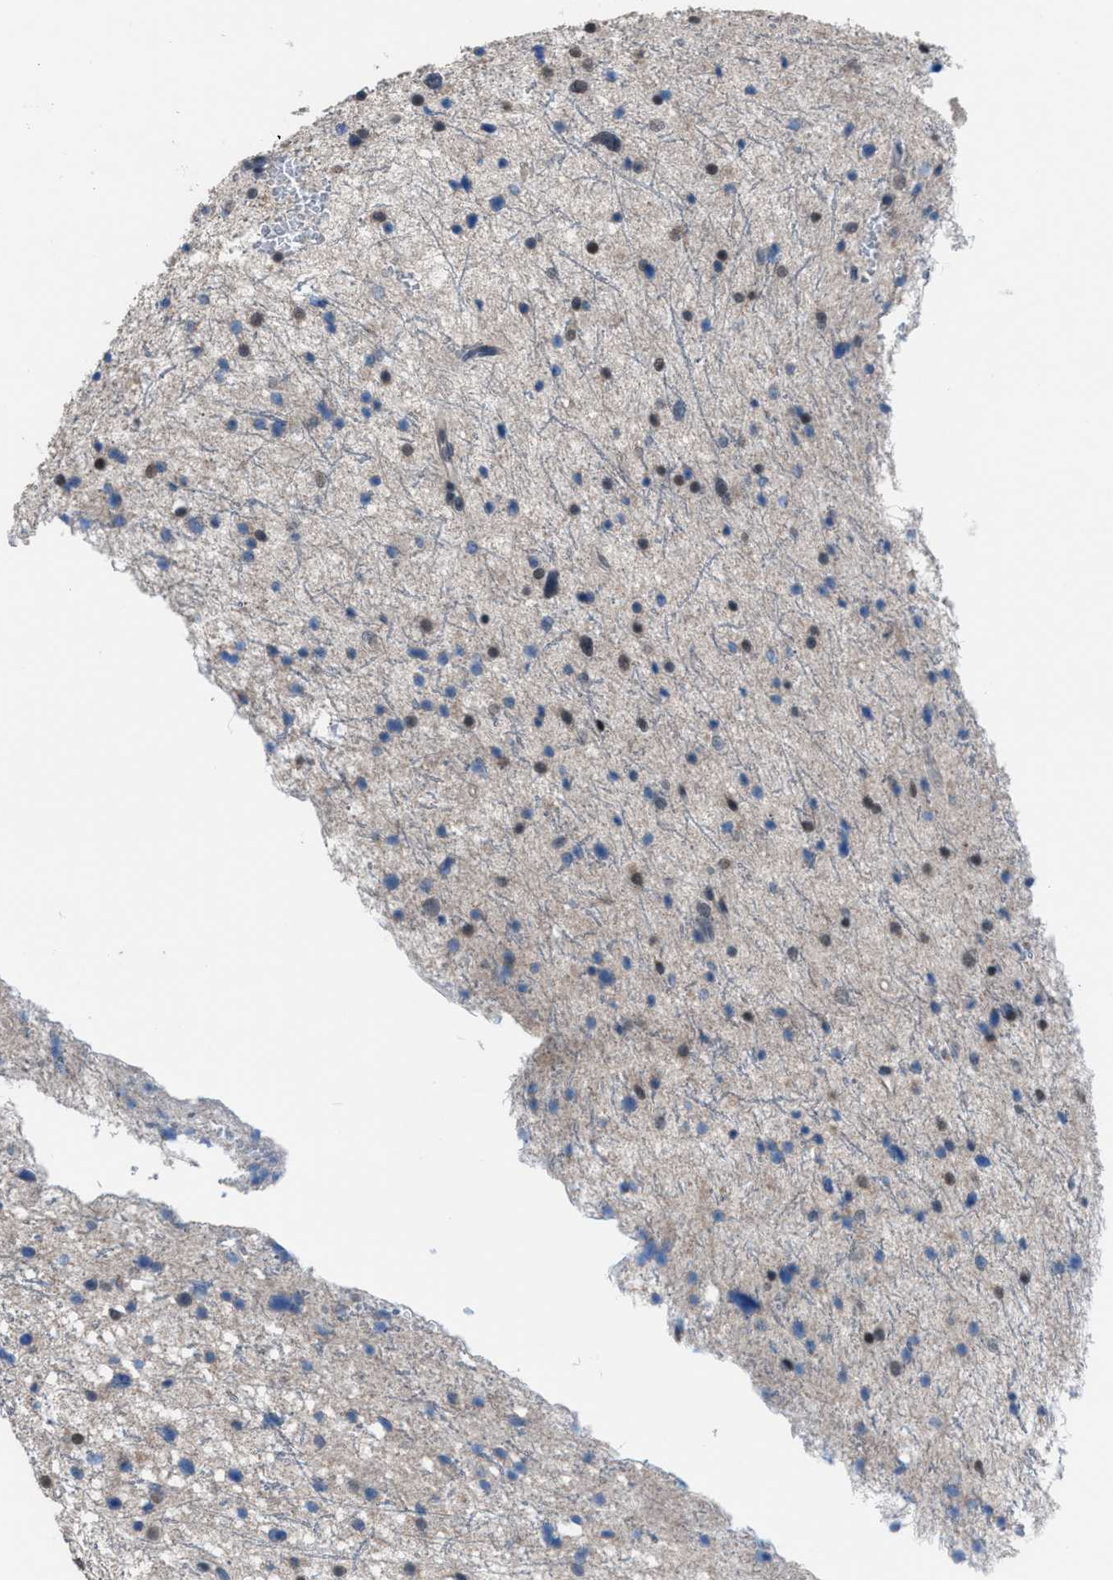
{"staining": {"intensity": "weak", "quantity": "<25%", "location": "nuclear"}, "tissue": "glioma", "cell_type": "Tumor cells", "image_type": "cancer", "snomed": [{"axis": "morphology", "description": "Glioma, malignant, Low grade"}, {"axis": "topography", "description": "Brain"}], "caption": "Photomicrograph shows no significant protein positivity in tumor cells of glioma. (DAB (3,3'-diaminobenzidine) immunohistochemistry (IHC), high magnification).", "gene": "ZNF276", "patient": {"sex": "female", "age": 37}}